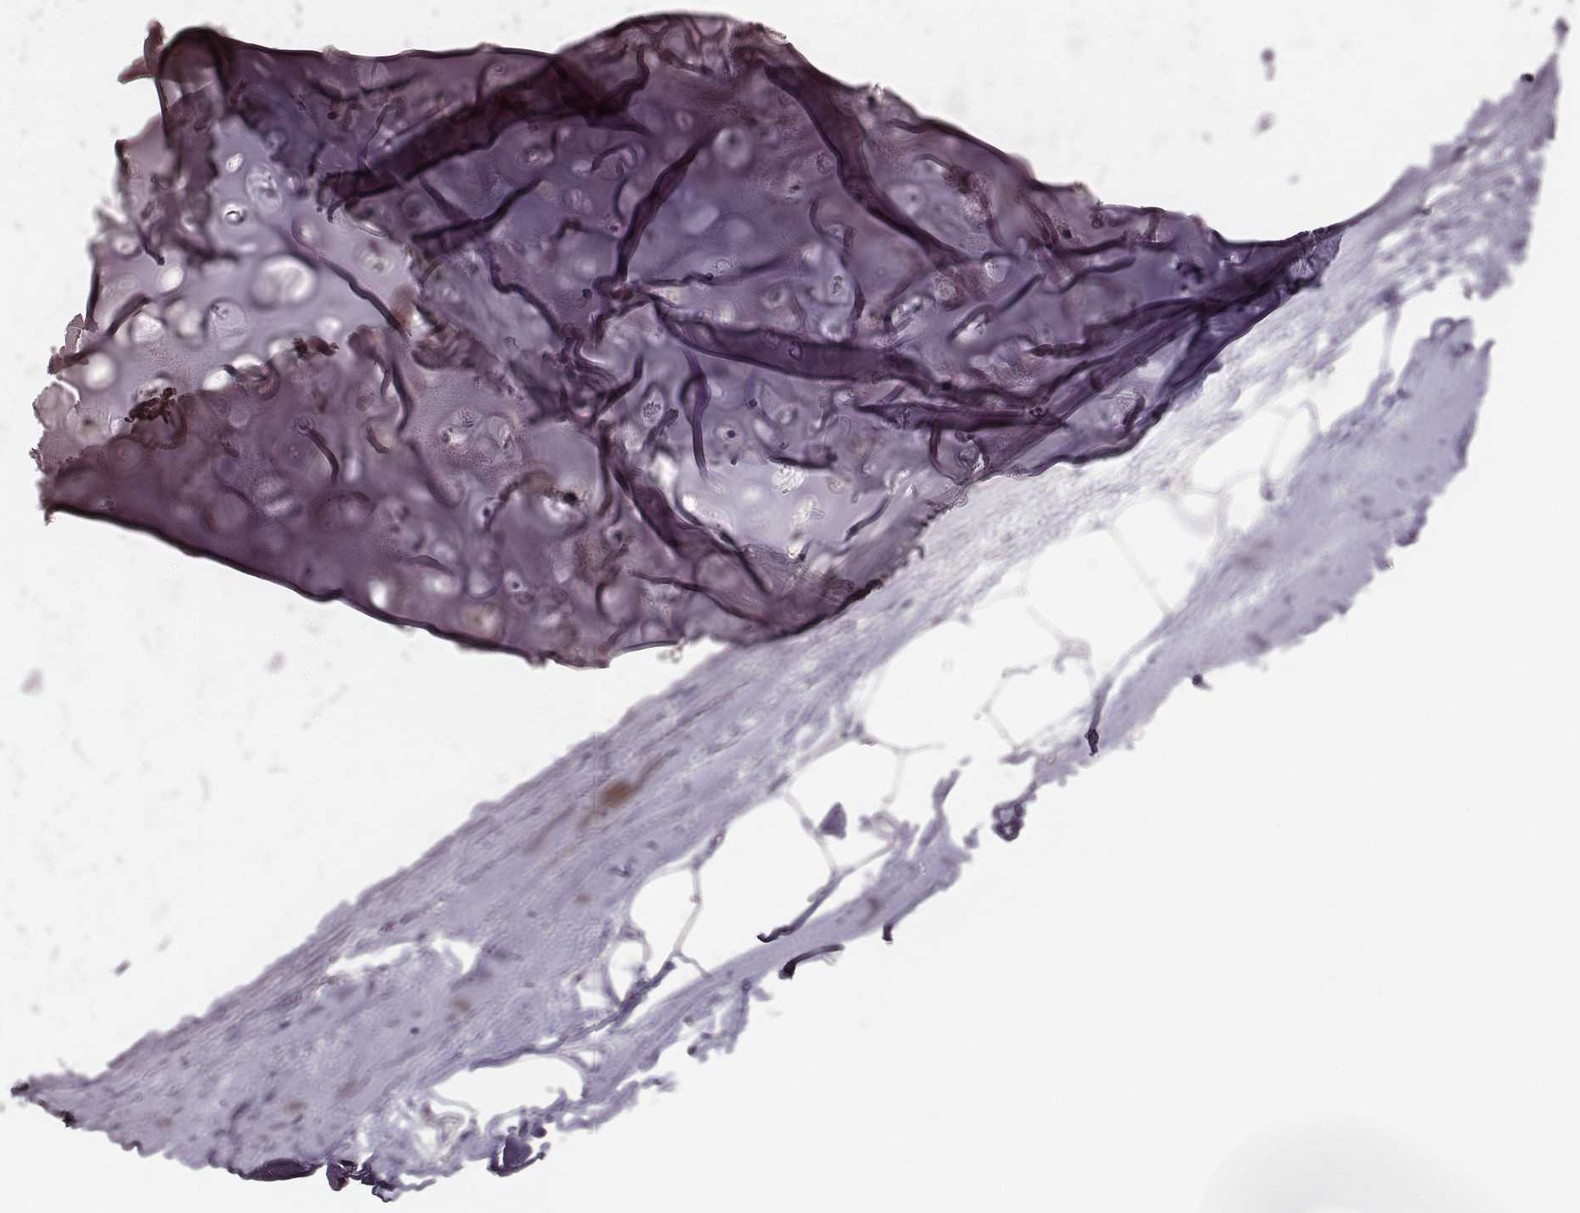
{"staining": {"intensity": "negative", "quantity": "none", "location": "none"}, "tissue": "soft tissue", "cell_type": "Chondrocytes", "image_type": "normal", "snomed": [{"axis": "morphology", "description": "Normal tissue, NOS"}, {"axis": "topography", "description": "Lymph node"}, {"axis": "topography", "description": "Bronchus"}], "caption": "Immunohistochemistry (IHC) photomicrograph of unremarkable soft tissue: soft tissue stained with DAB (3,3'-diaminobenzidine) shows no significant protein staining in chondrocytes.", "gene": "ZYX", "patient": {"sex": "female", "age": 70}}